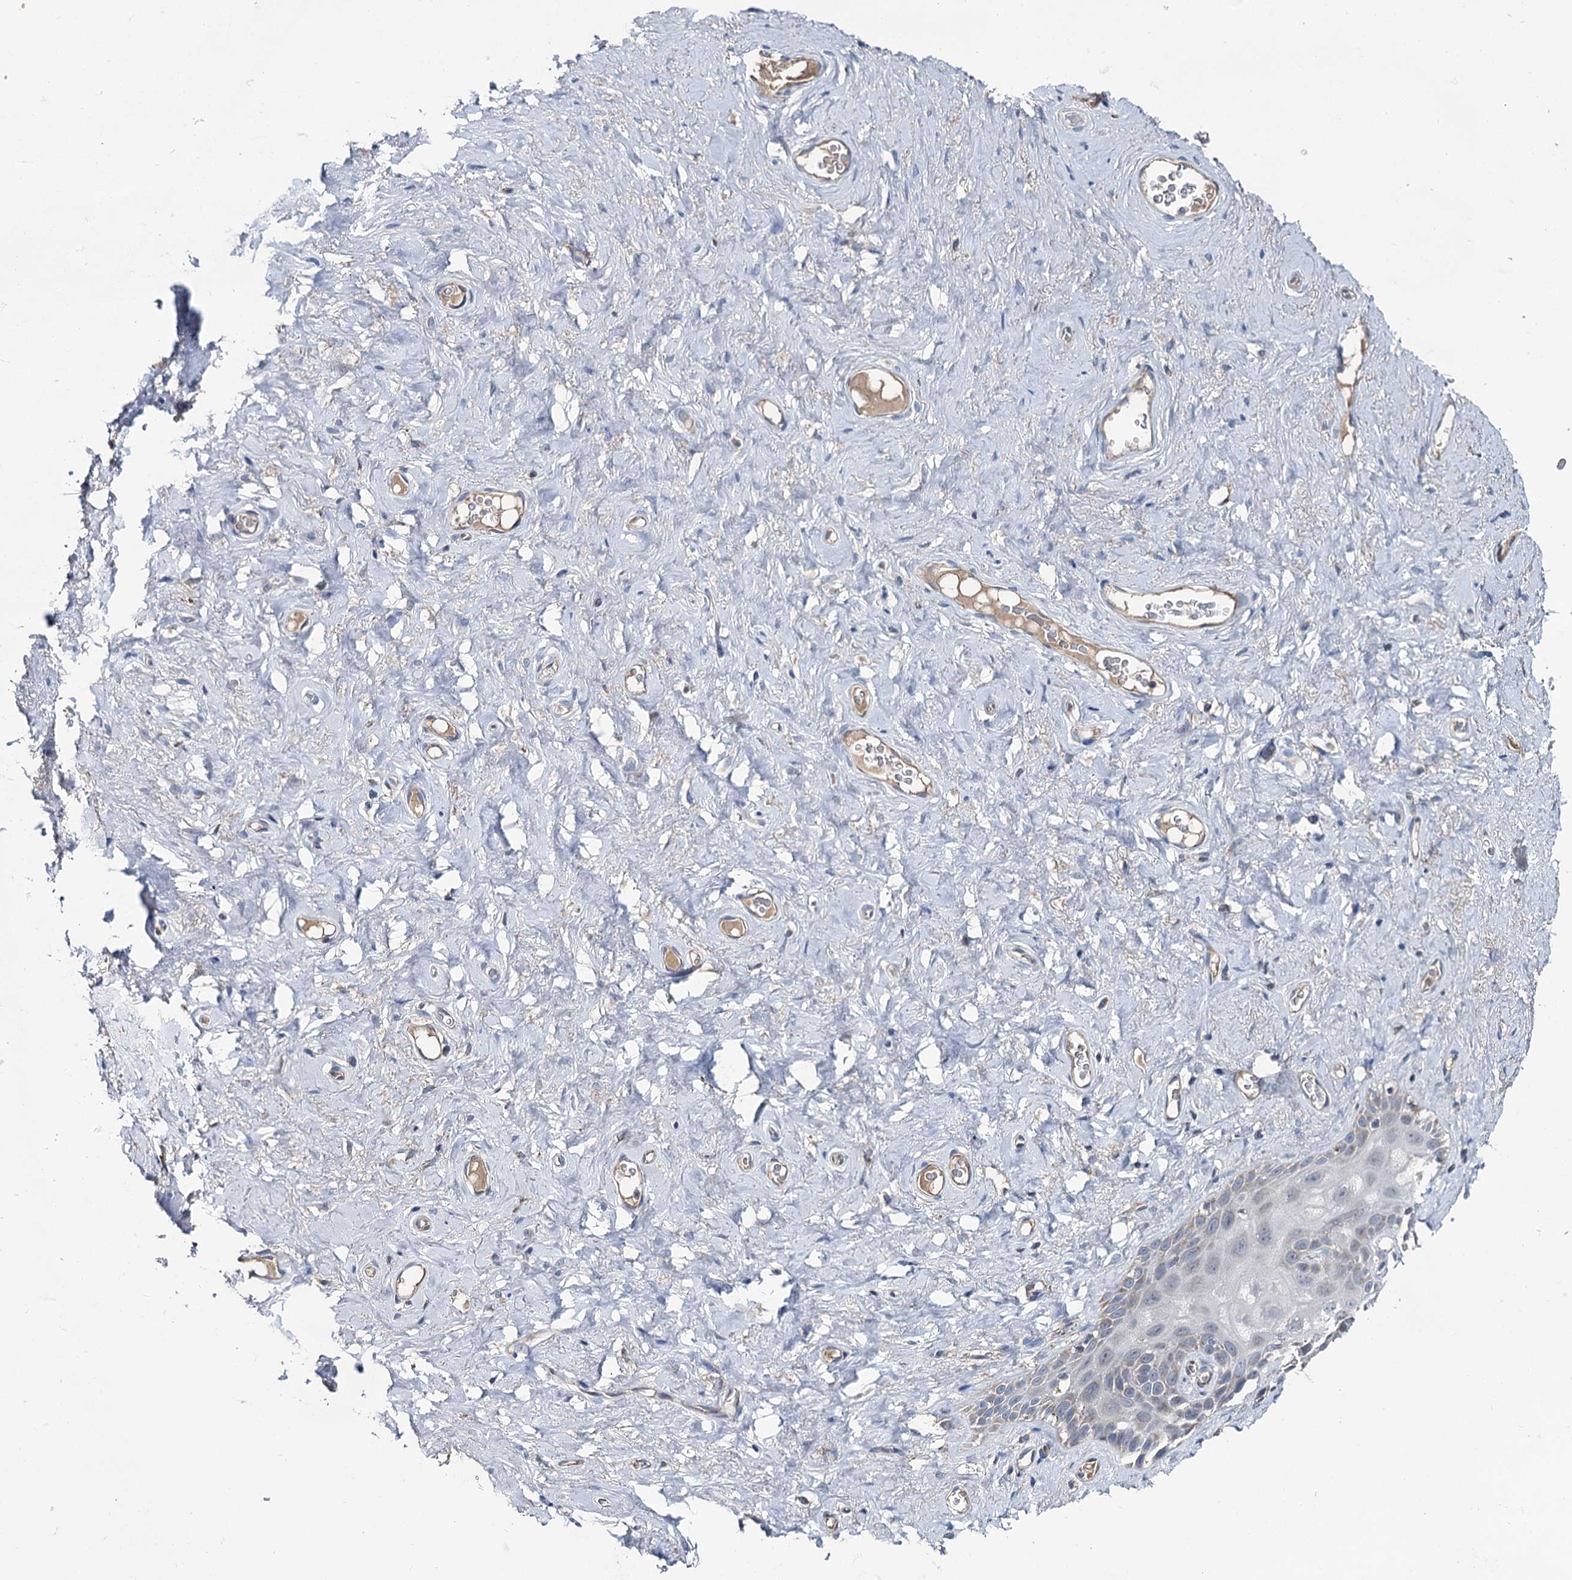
{"staining": {"intensity": "negative", "quantity": "none", "location": "none"}, "tissue": "vagina", "cell_type": "Squamous epithelial cells", "image_type": "normal", "snomed": [{"axis": "morphology", "description": "Normal tissue, NOS"}, {"axis": "topography", "description": "Vagina"}], "caption": "IHC micrograph of benign human vagina stained for a protein (brown), which exhibits no positivity in squamous epithelial cells.", "gene": "METTL4", "patient": {"sex": "female", "age": 68}}